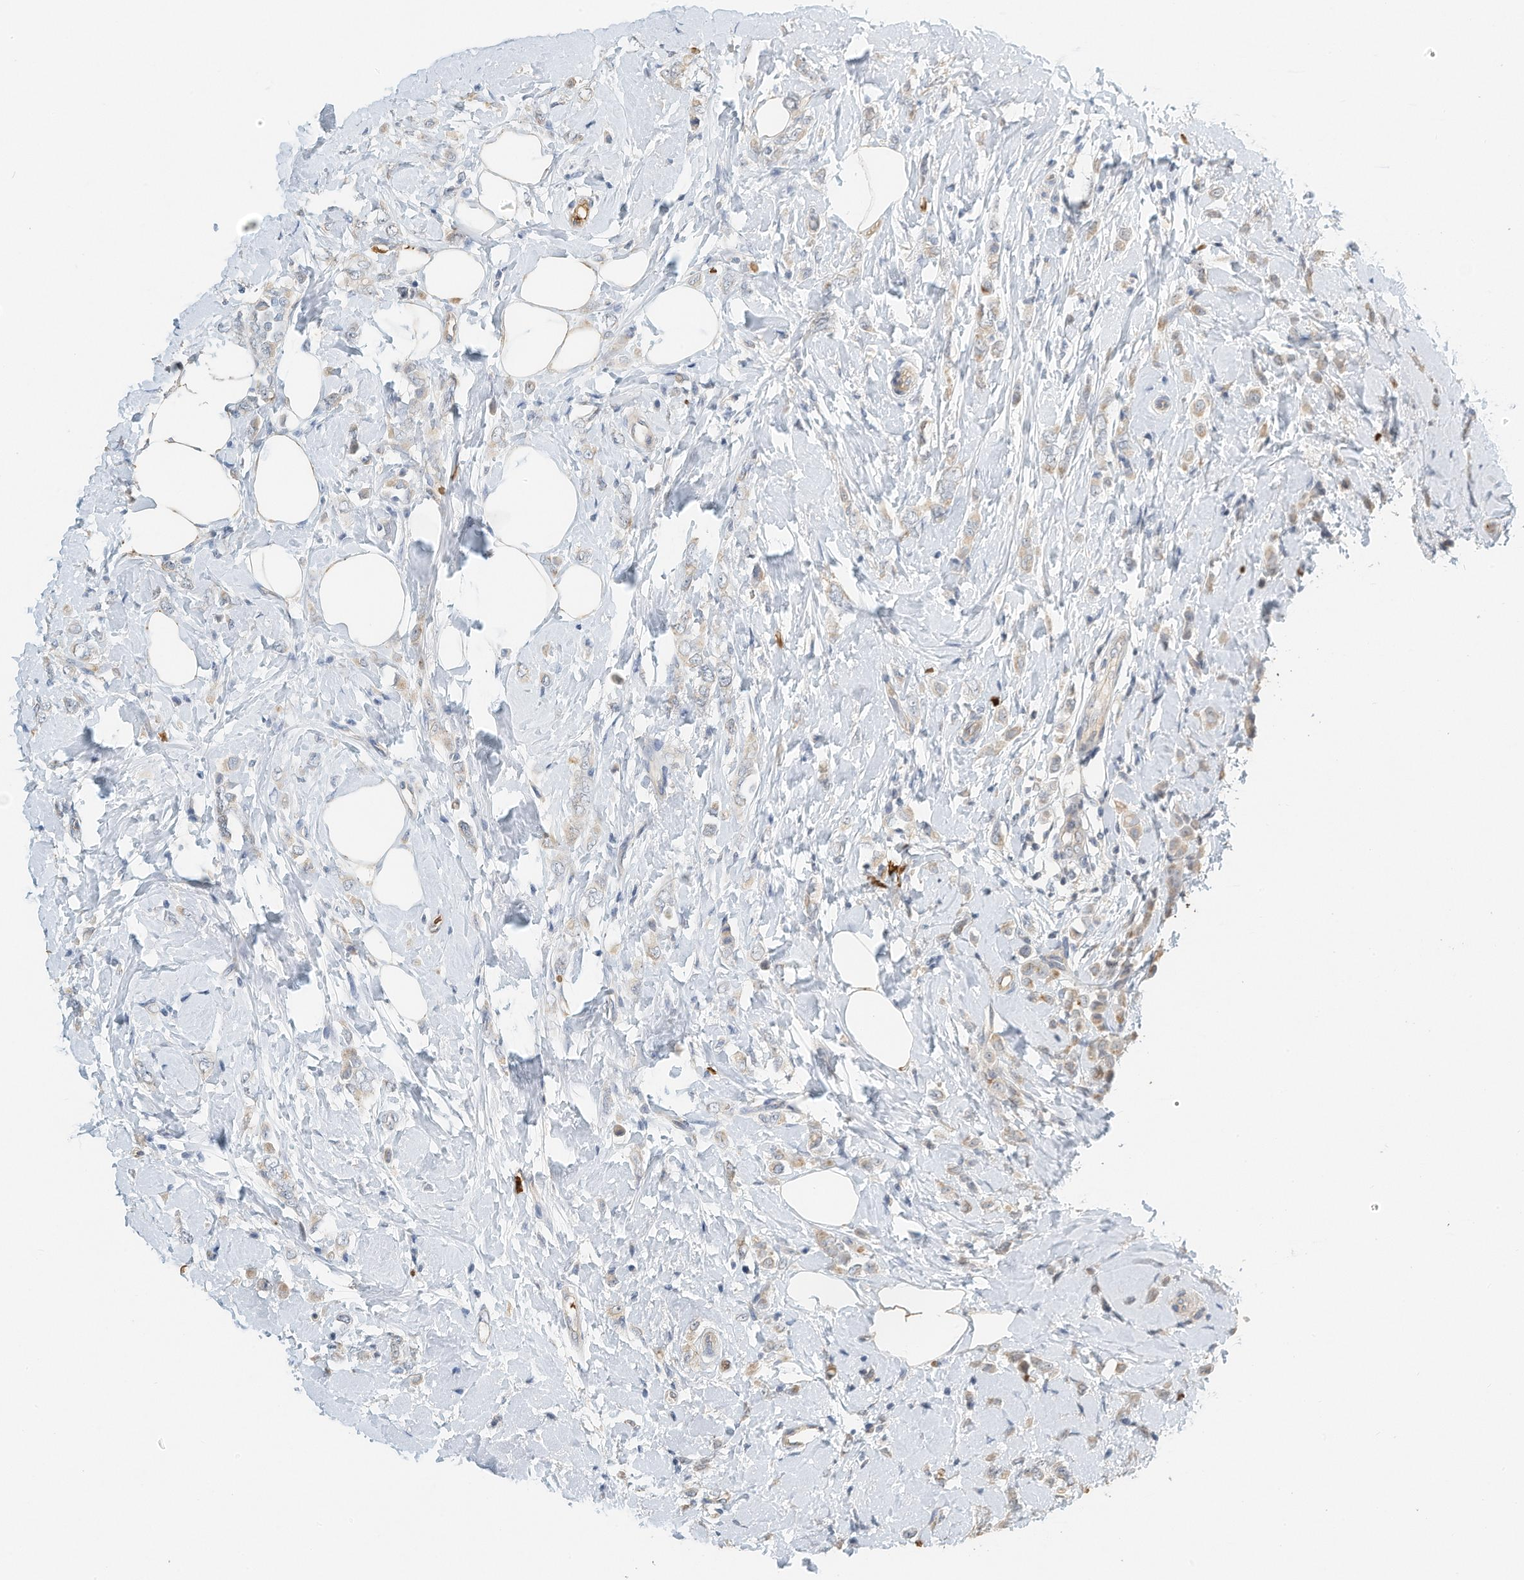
{"staining": {"intensity": "negative", "quantity": "none", "location": "none"}, "tissue": "breast cancer", "cell_type": "Tumor cells", "image_type": "cancer", "snomed": [{"axis": "morphology", "description": "Lobular carcinoma"}, {"axis": "topography", "description": "Breast"}], "caption": "IHC histopathology image of human breast lobular carcinoma stained for a protein (brown), which displays no staining in tumor cells.", "gene": "RCAN3", "patient": {"sex": "female", "age": 47}}